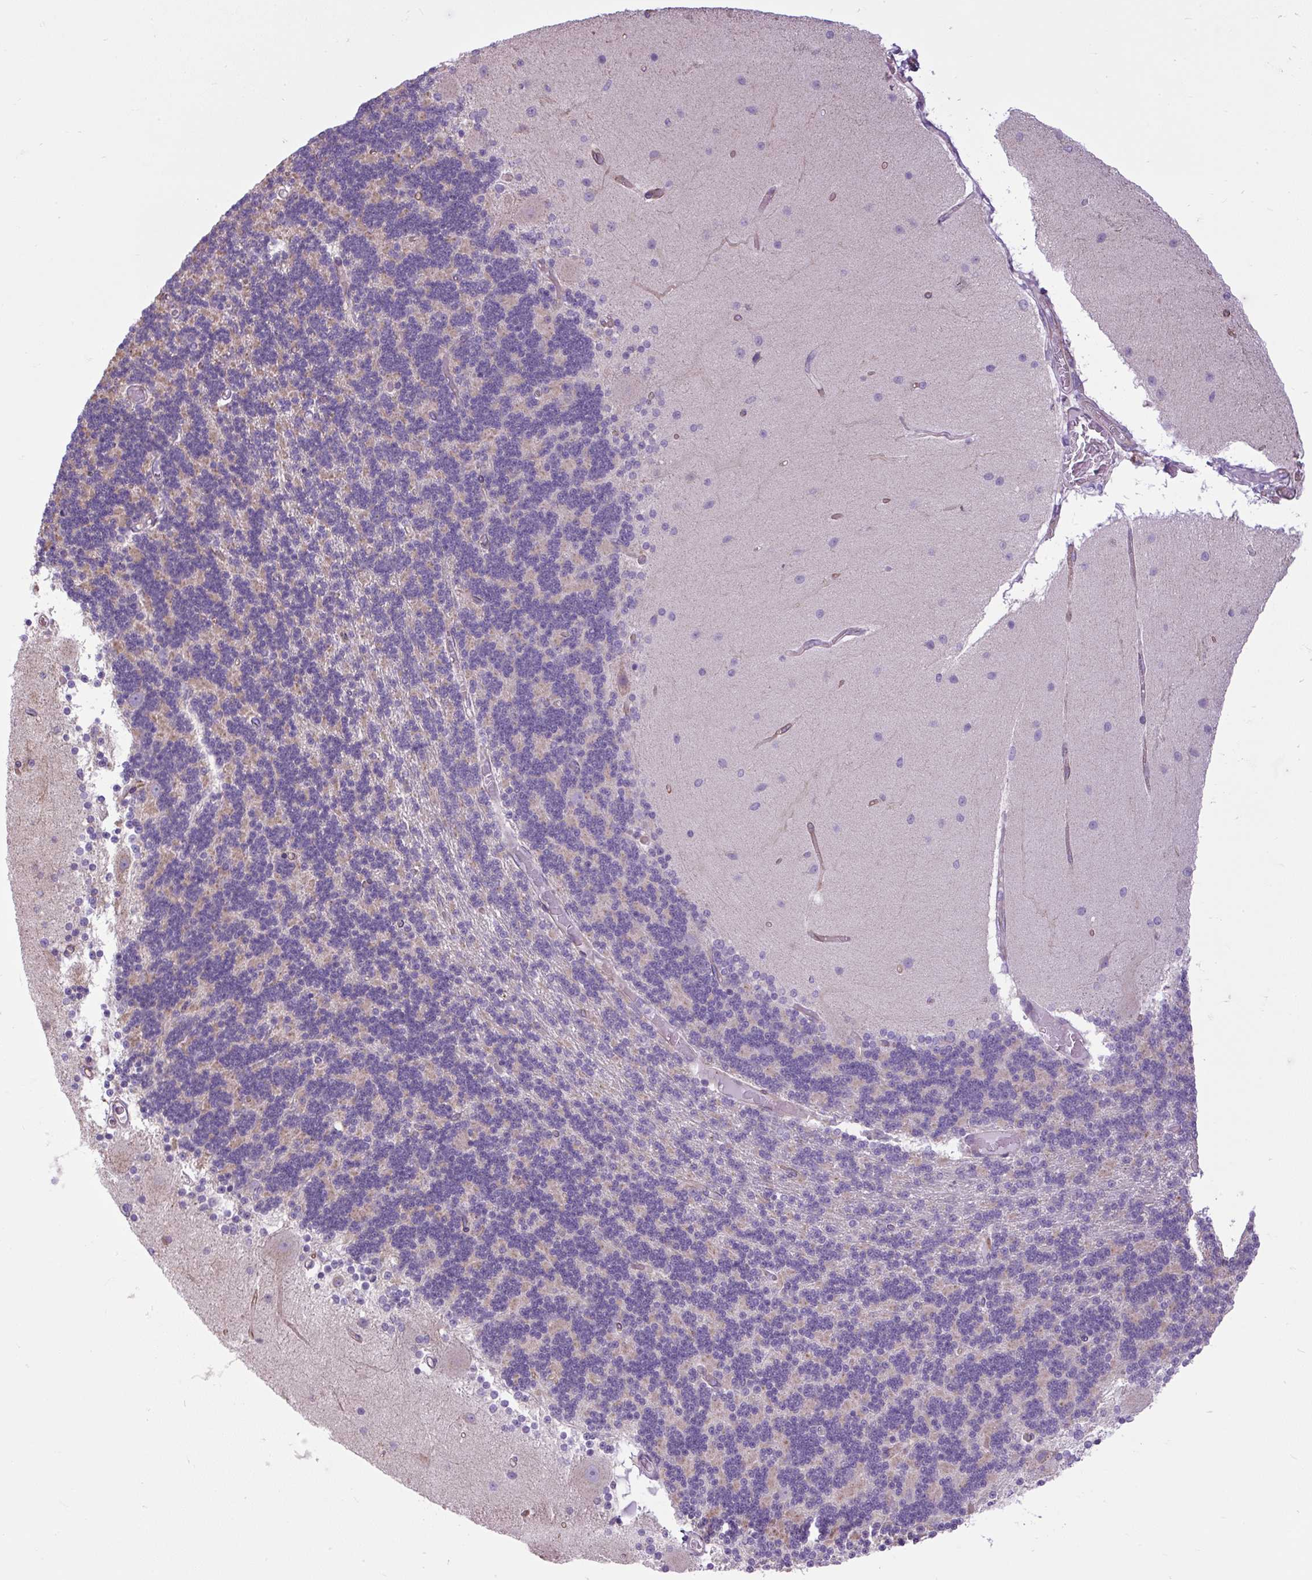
{"staining": {"intensity": "negative", "quantity": "none", "location": "none"}, "tissue": "cerebellum", "cell_type": "Cells in granular layer", "image_type": "normal", "snomed": [{"axis": "morphology", "description": "Normal tissue, NOS"}, {"axis": "topography", "description": "Cerebellum"}], "caption": "Benign cerebellum was stained to show a protein in brown. There is no significant staining in cells in granular layer. (DAB (3,3'-diaminobenzidine) immunohistochemistry (IHC) visualized using brightfield microscopy, high magnification).", "gene": "RNASE10", "patient": {"sex": "female", "age": 54}}